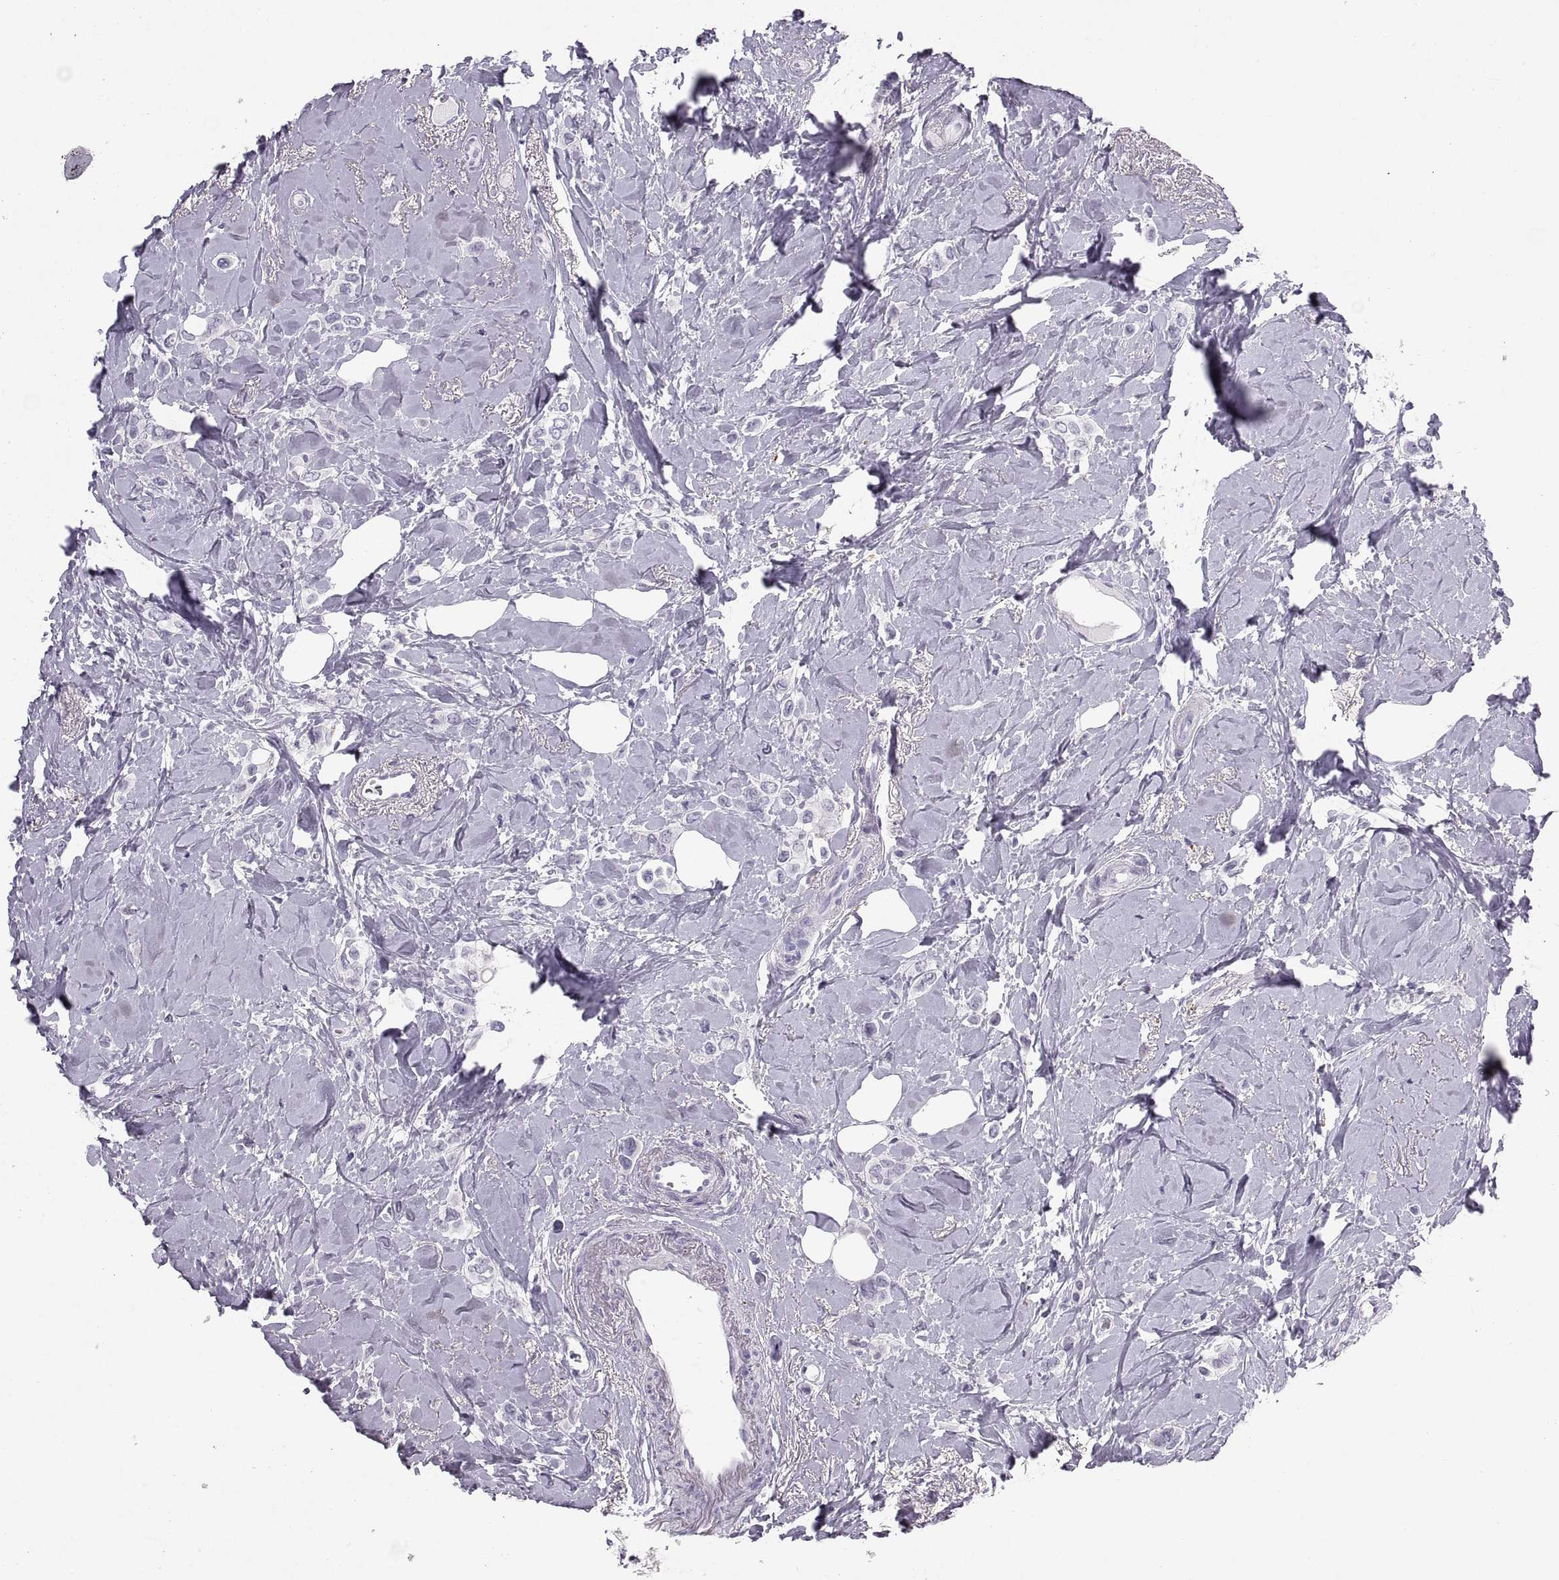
{"staining": {"intensity": "negative", "quantity": "none", "location": "none"}, "tissue": "breast cancer", "cell_type": "Tumor cells", "image_type": "cancer", "snomed": [{"axis": "morphology", "description": "Lobular carcinoma"}, {"axis": "topography", "description": "Breast"}], "caption": "Immunohistochemistry (IHC) micrograph of neoplastic tissue: human lobular carcinoma (breast) stained with DAB (3,3'-diaminobenzidine) reveals no significant protein expression in tumor cells. (DAB (3,3'-diaminobenzidine) immunohistochemistry with hematoxylin counter stain).", "gene": "QRICH2", "patient": {"sex": "female", "age": 66}}